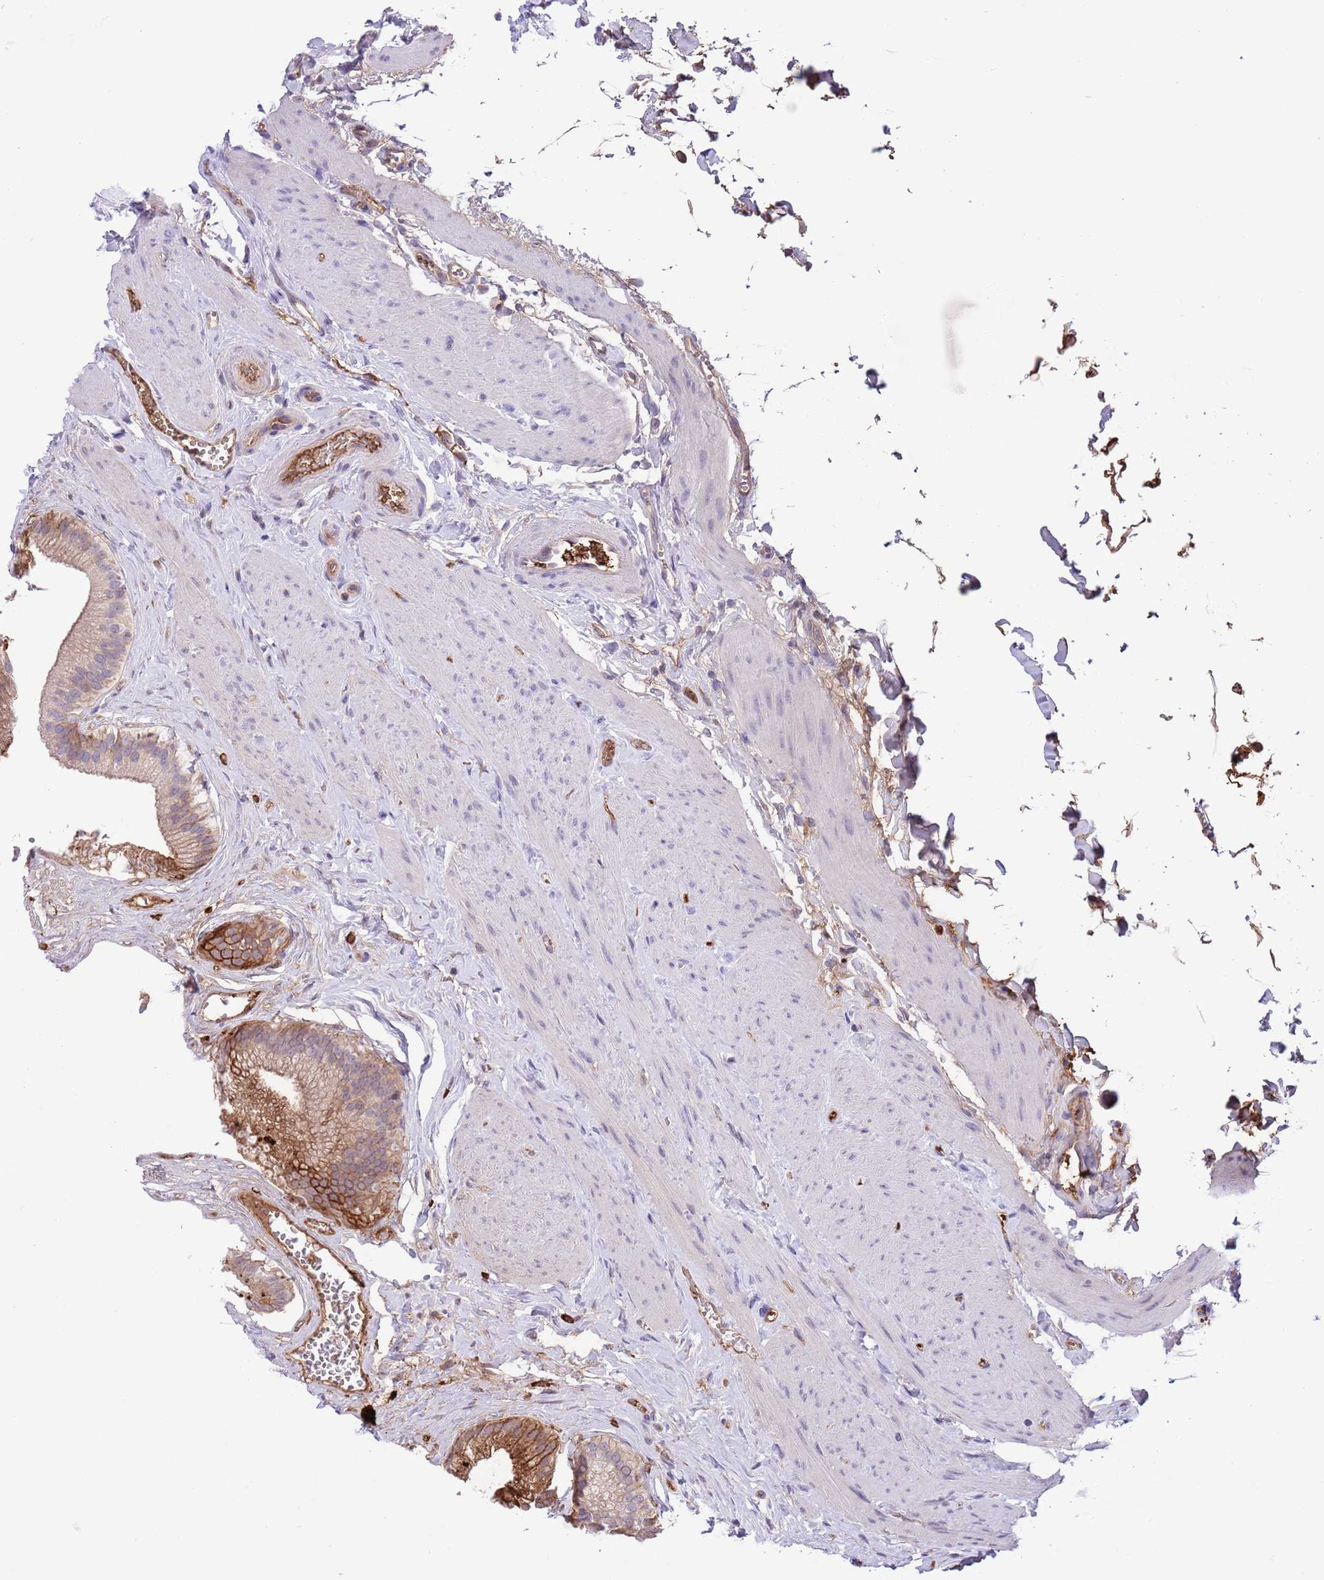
{"staining": {"intensity": "moderate", "quantity": "<25%", "location": "cytoplasmic/membranous"}, "tissue": "gallbladder", "cell_type": "Glandular cells", "image_type": "normal", "snomed": [{"axis": "morphology", "description": "Normal tissue, NOS"}, {"axis": "topography", "description": "Gallbladder"}], "caption": "Glandular cells demonstrate moderate cytoplasmic/membranous expression in approximately <25% of cells in normal gallbladder. The staining is performed using DAB brown chromogen to label protein expression. The nuclei are counter-stained blue using hematoxylin.", "gene": "IGF1", "patient": {"sex": "female", "age": 54}}